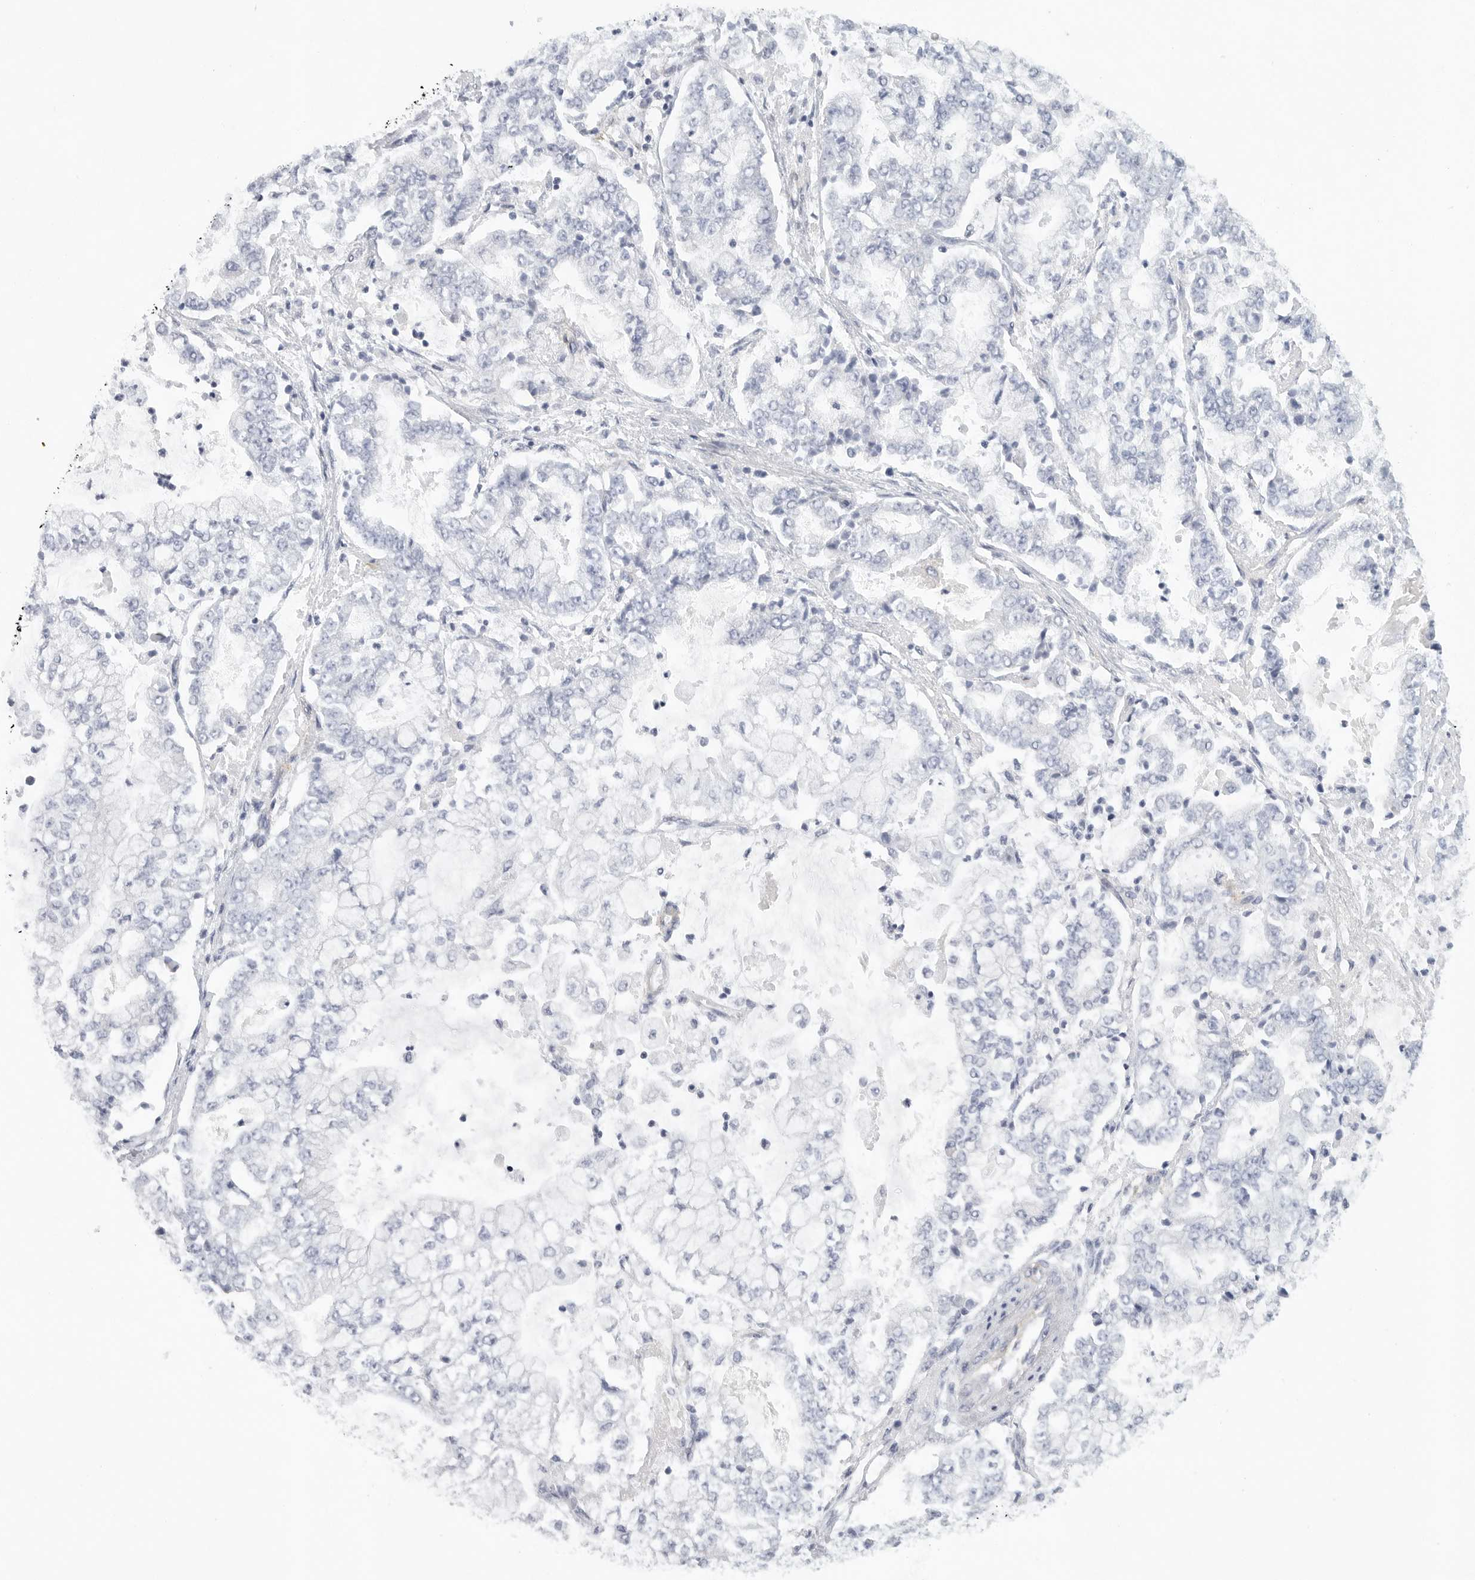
{"staining": {"intensity": "negative", "quantity": "none", "location": "none"}, "tissue": "stomach cancer", "cell_type": "Tumor cells", "image_type": "cancer", "snomed": [{"axis": "morphology", "description": "Adenocarcinoma, NOS"}, {"axis": "topography", "description": "Stomach"}], "caption": "The histopathology image exhibits no staining of tumor cells in stomach adenocarcinoma.", "gene": "TNR", "patient": {"sex": "male", "age": 76}}